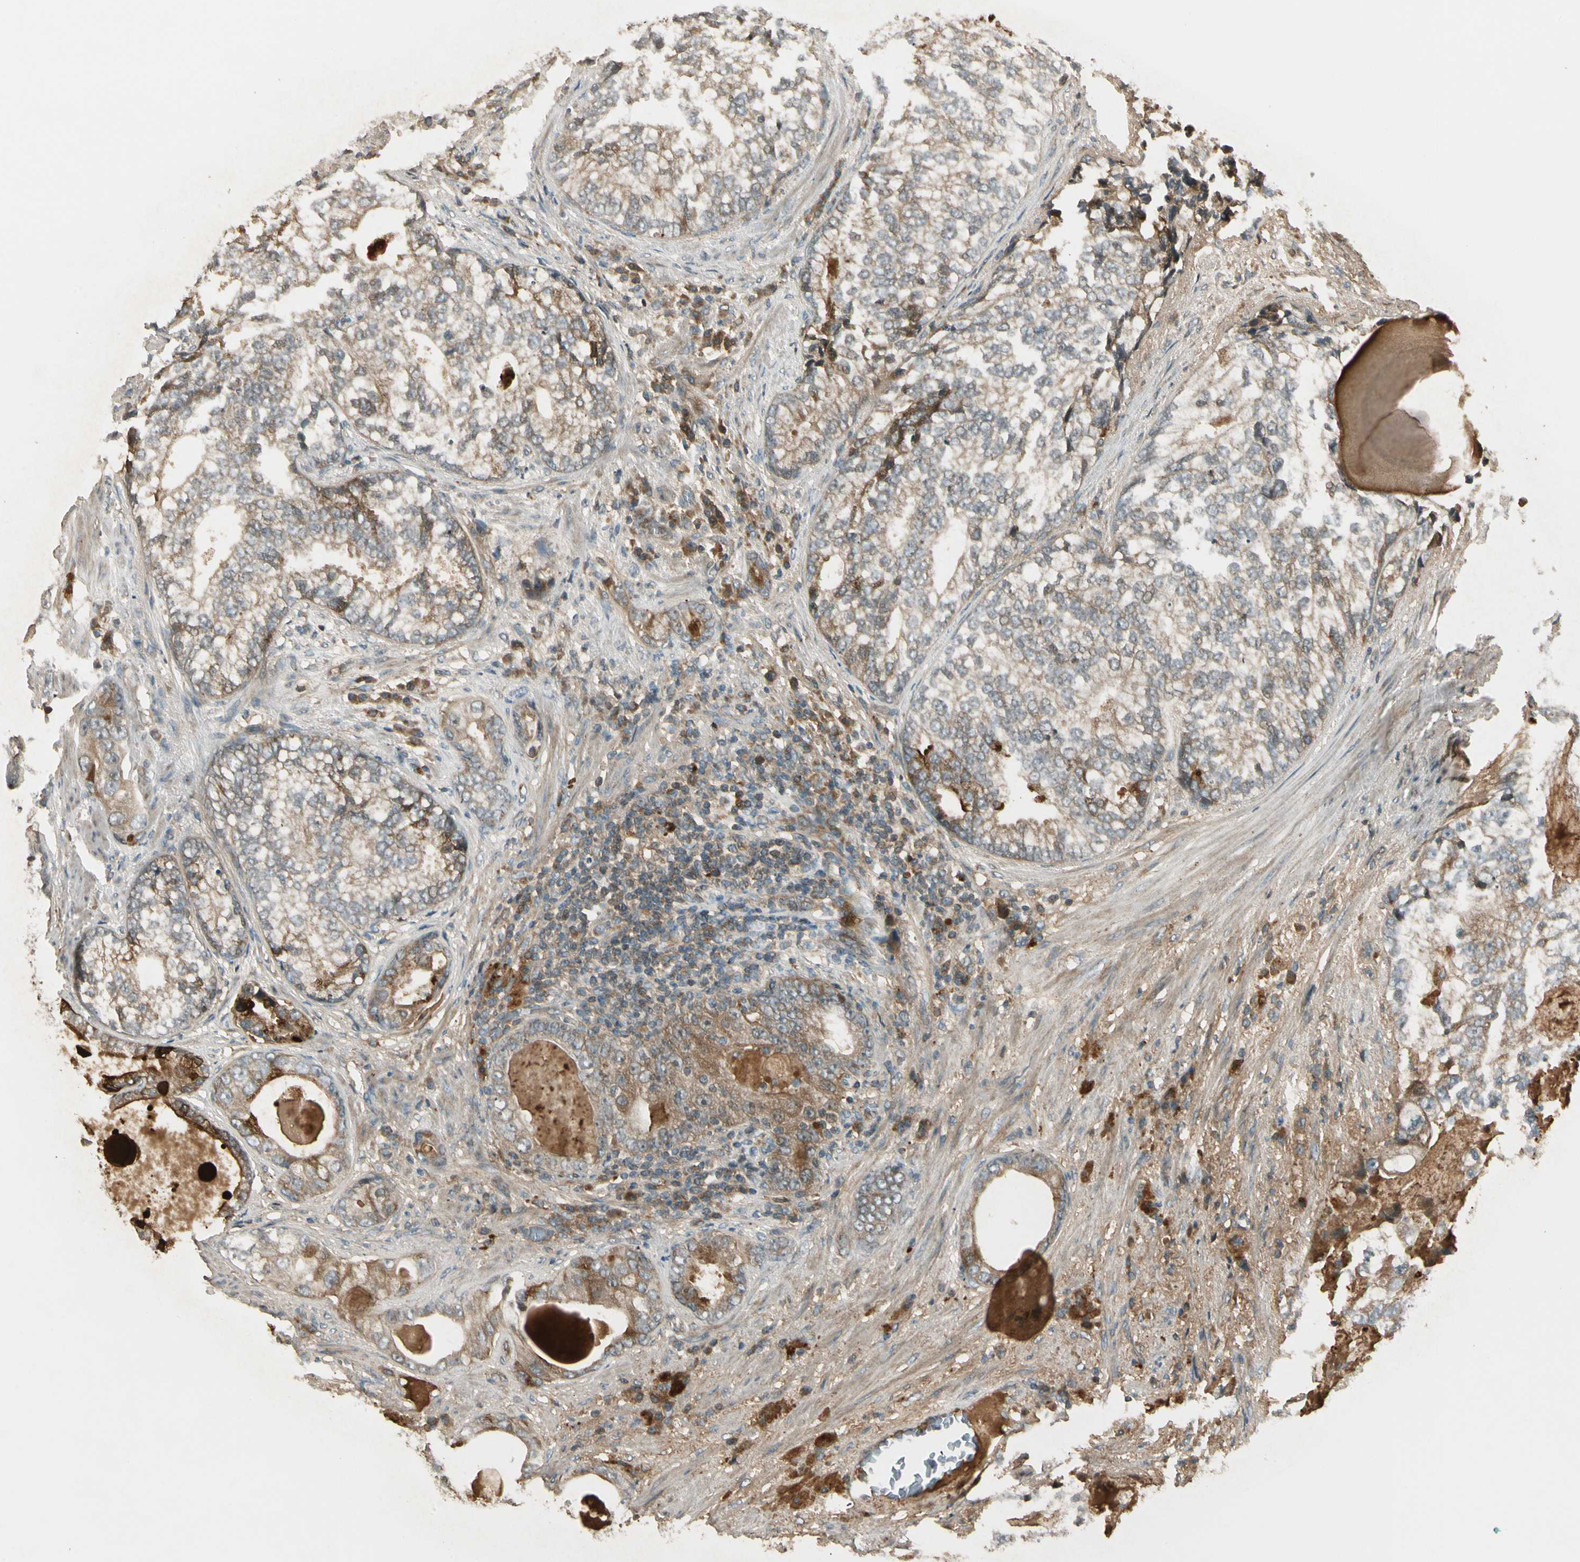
{"staining": {"intensity": "weak", "quantity": ">75%", "location": "cytoplasmic/membranous"}, "tissue": "prostate cancer", "cell_type": "Tumor cells", "image_type": "cancer", "snomed": [{"axis": "morphology", "description": "Adenocarcinoma, High grade"}, {"axis": "topography", "description": "Prostate"}], "caption": "Immunohistochemical staining of human prostate high-grade adenocarcinoma exhibits low levels of weak cytoplasmic/membranous protein positivity in approximately >75% of tumor cells.", "gene": "STX11", "patient": {"sex": "male", "age": 66}}